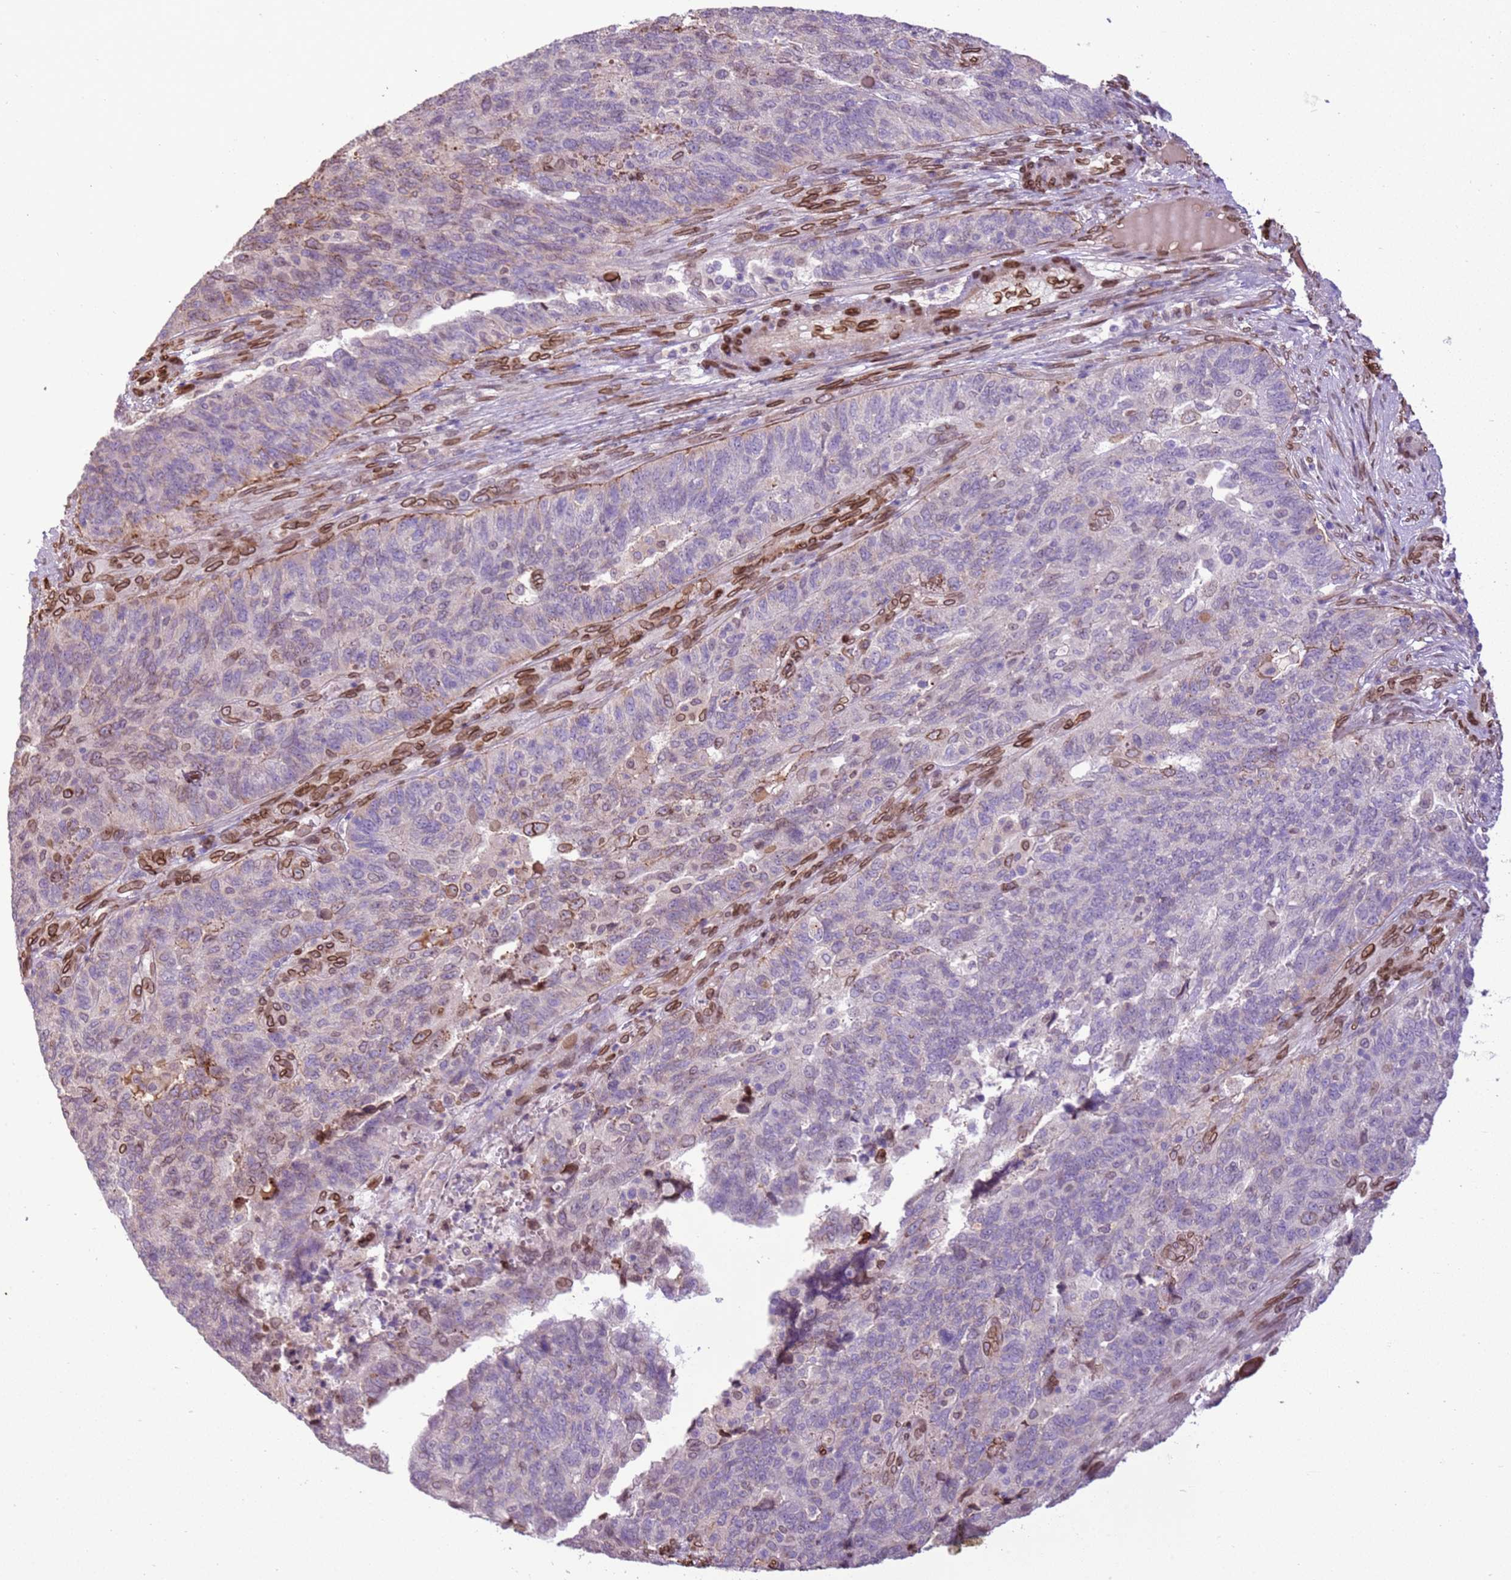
{"staining": {"intensity": "negative", "quantity": "none", "location": "none"}, "tissue": "endometrial cancer", "cell_type": "Tumor cells", "image_type": "cancer", "snomed": [{"axis": "morphology", "description": "Adenocarcinoma, NOS"}, {"axis": "topography", "description": "Endometrium"}], "caption": "The immunohistochemistry (IHC) image has no significant staining in tumor cells of adenocarcinoma (endometrial) tissue.", "gene": "TMEM47", "patient": {"sex": "female", "age": 66}}